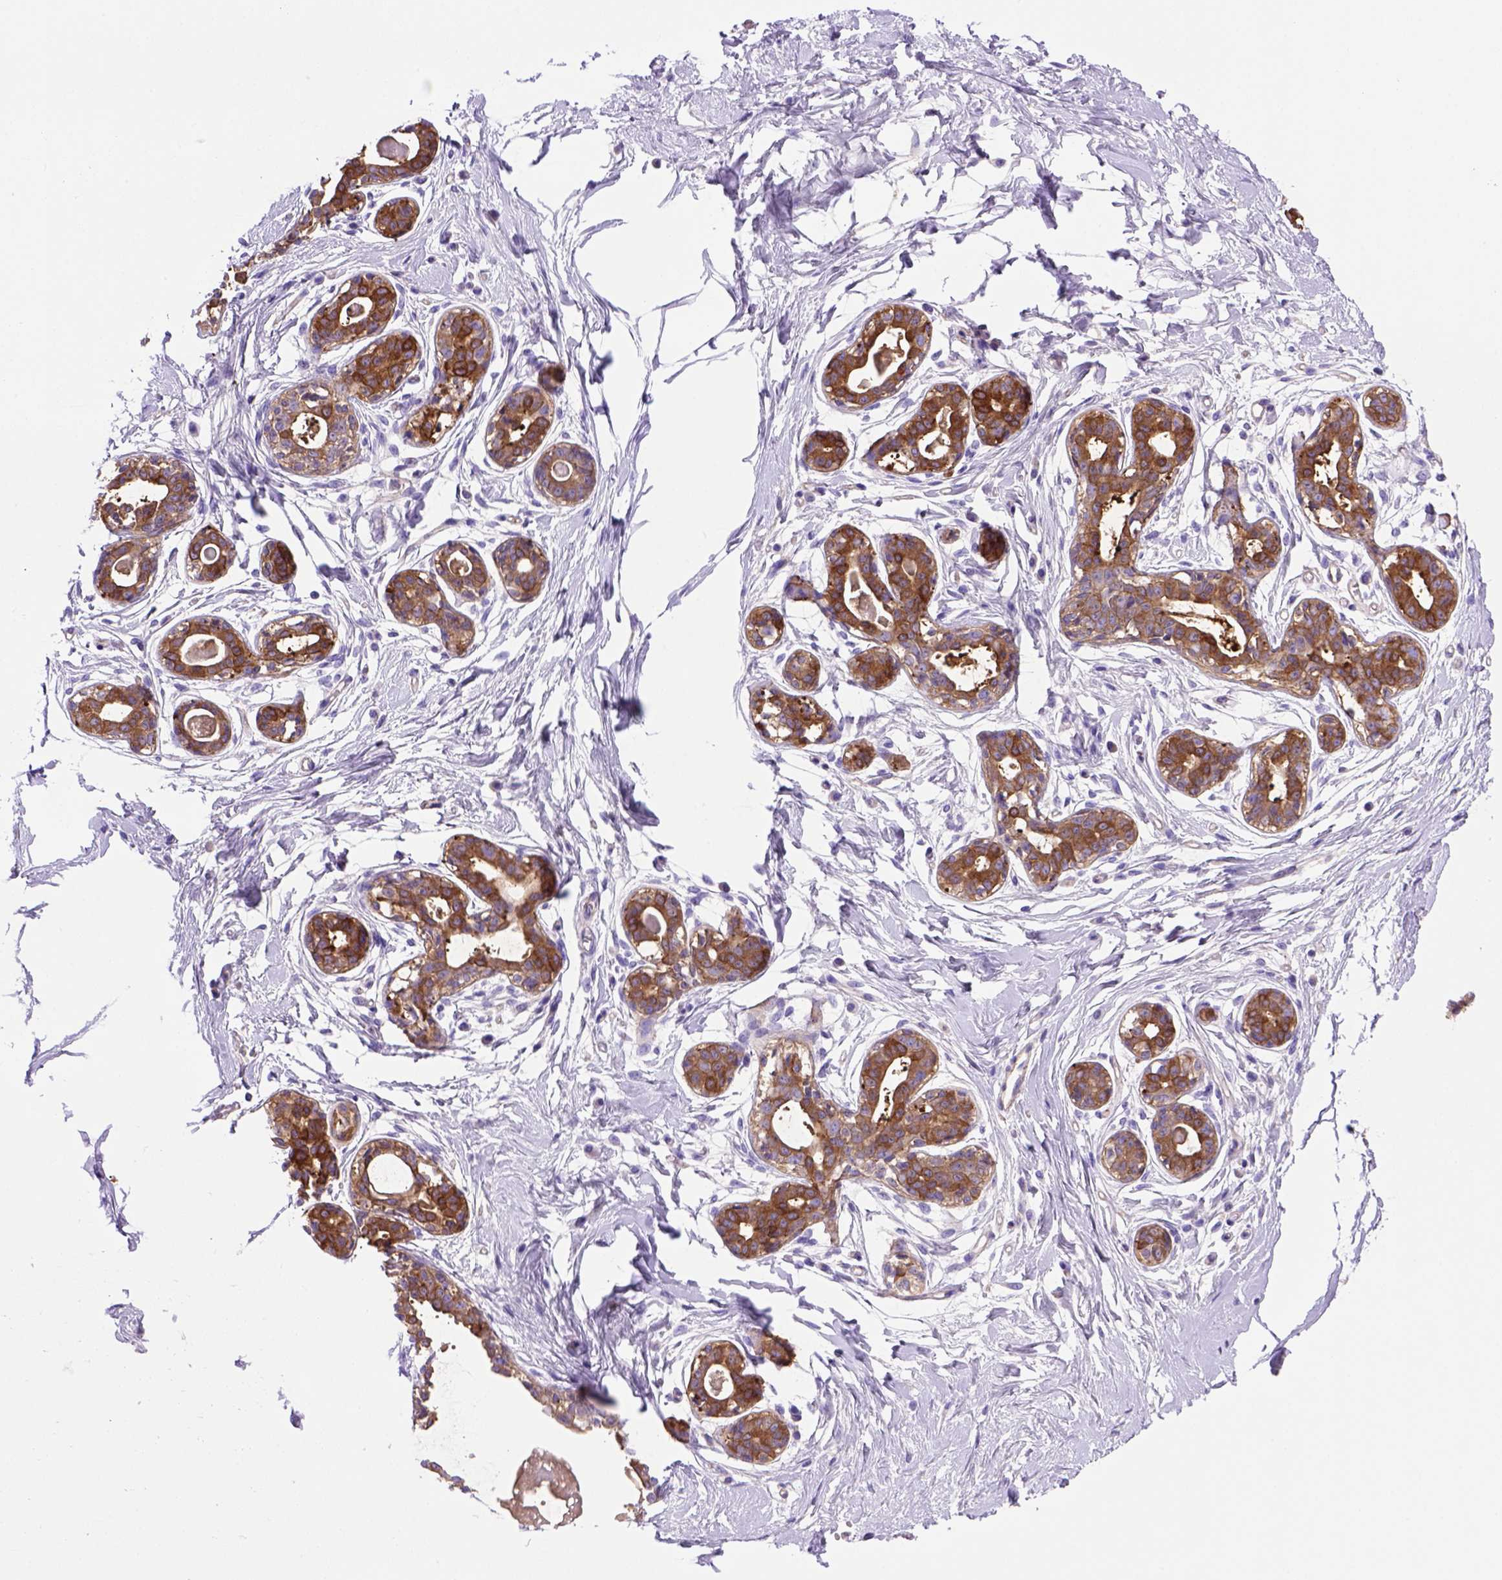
{"staining": {"intensity": "negative", "quantity": "none", "location": "none"}, "tissue": "breast", "cell_type": "Adipocytes", "image_type": "normal", "snomed": [{"axis": "morphology", "description": "Normal tissue, NOS"}, {"axis": "topography", "description": "Breast"}], "caption": "Micrograph shows no protein positivity in adipocytes of benign breast.", "gene": "PEX12", "patient": {"sex": "female", "age": 45}}